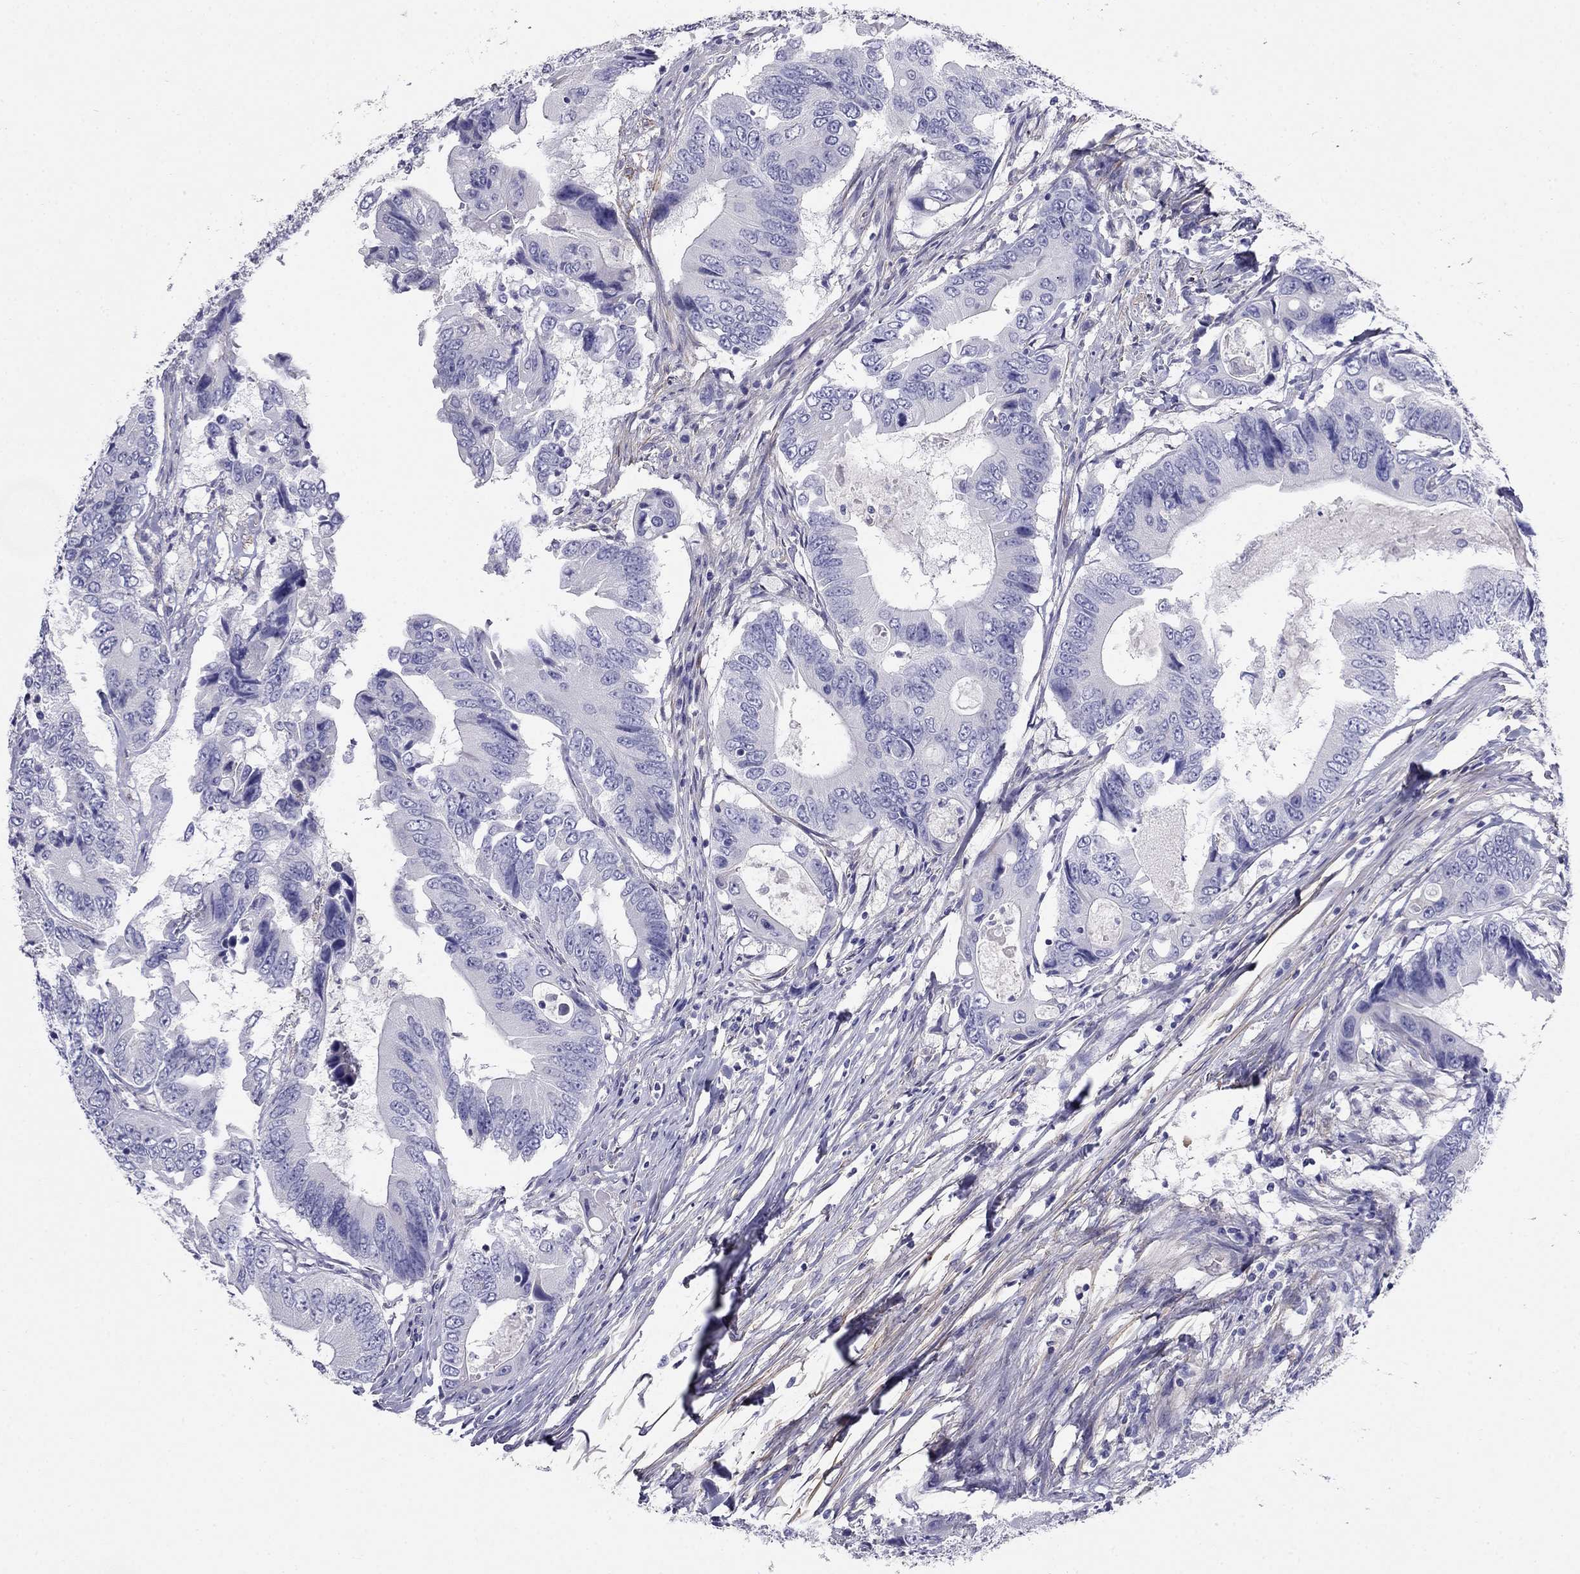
{"staining": {"intensity": "negative", "quantity": "none", "location": "none"}, "tissue": "colorectal cancer", "cell_type": "Tumor cells", "image_type": "cancer", "snomed": [{"axis": "morphology", "description": "Adenocarcinoma, NOS"}, {"axis": "topography", "description": "Colon"}], "caption": "Immunohistochemical staining of colorectal cancer (adenocarcinoma) shows no significant positivity in tumor cells. (Brightfield microscopy of DAB IHC at high magnification).", "gene": "LY6H", "patient": {"sex": "female", "age": 90}}